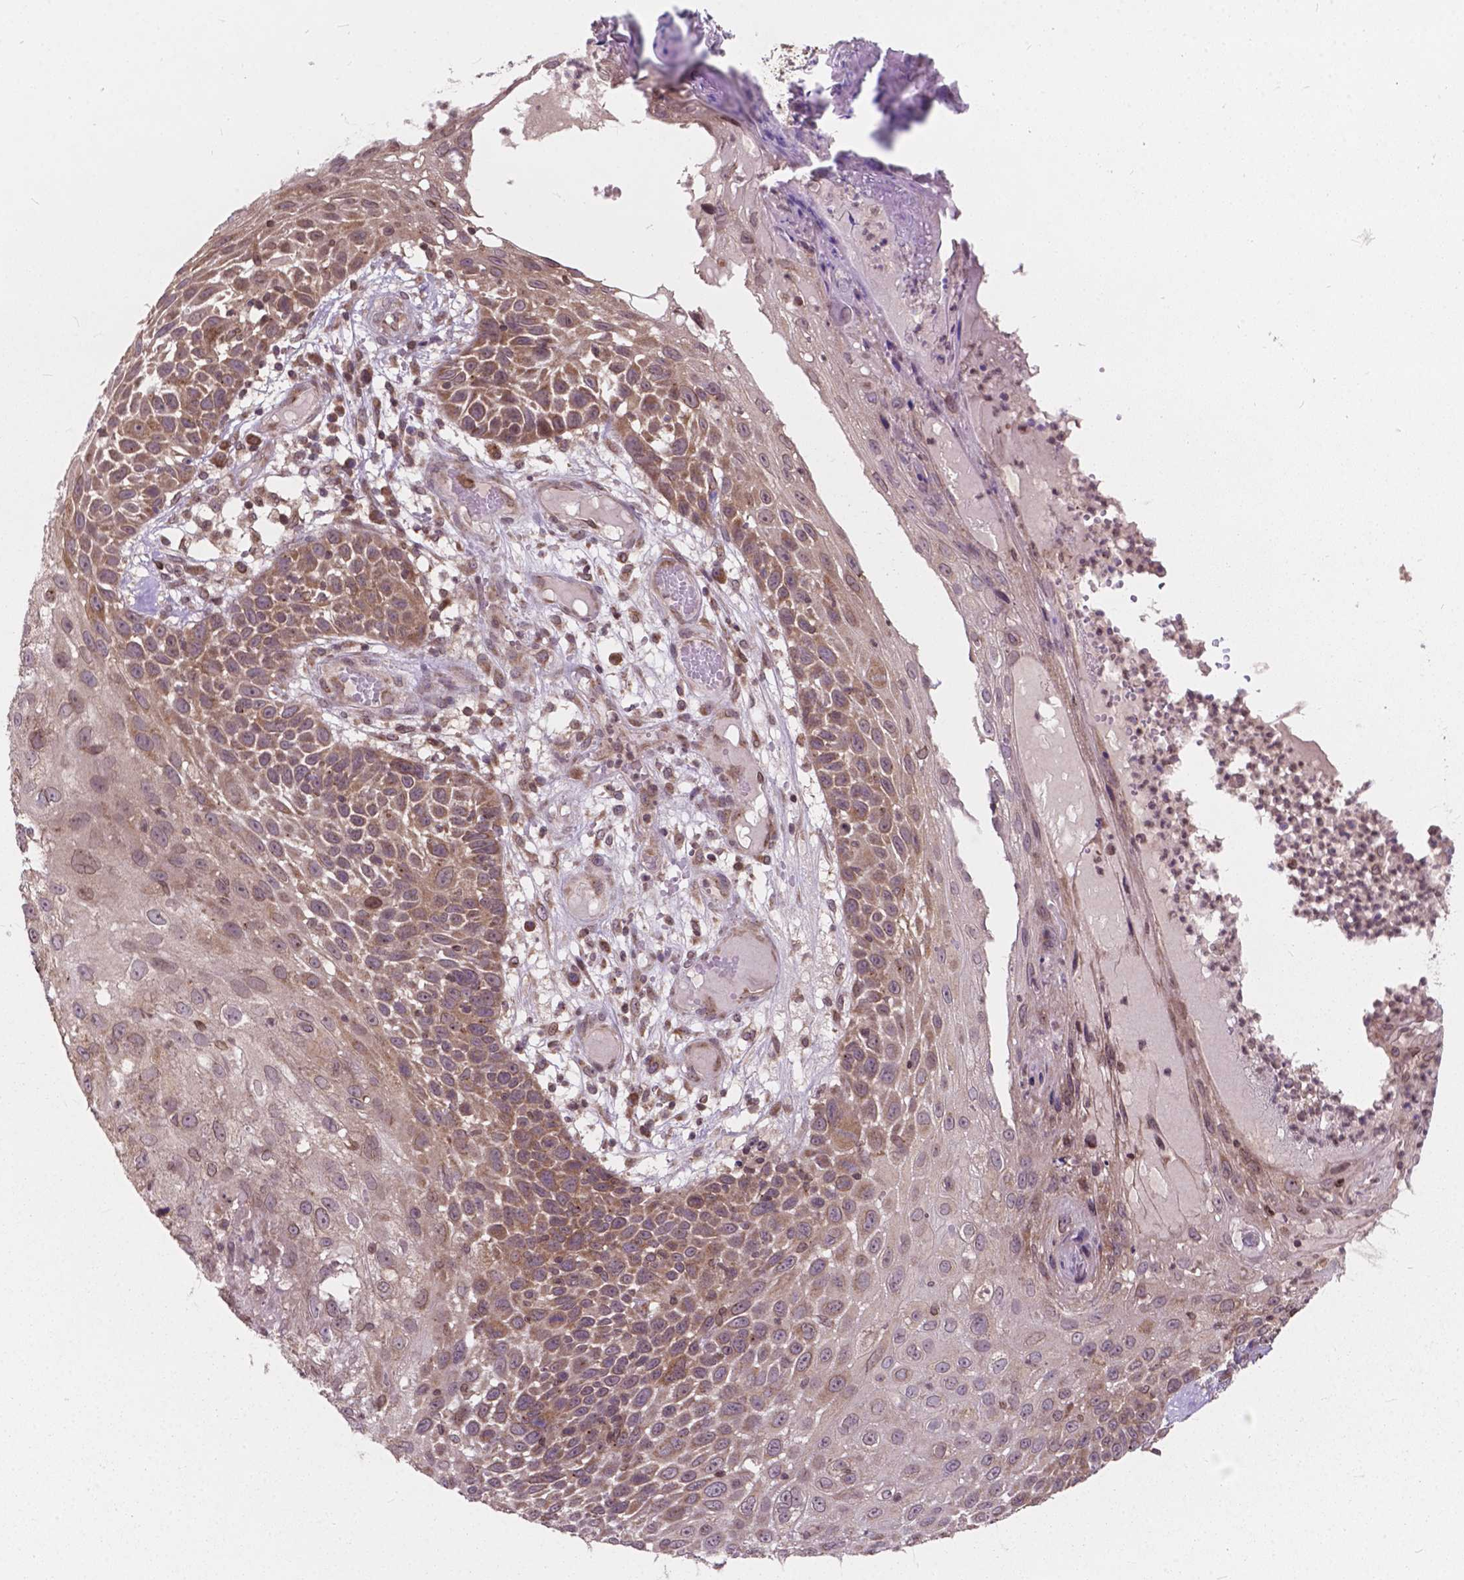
{"staining": {"intensity": "moderate", "quantity": "<25%", "location": "cytoplasmic/membranous,nuclear"}, "tissue": "skin cancer", "cell_type": "Tumor cells", "image_type": "cancer", "snomed": [{"axis": "morphology", "description": "Squamous cell carcinoma, NOS"}, {"axis": "topography", "description": "Skin"}], "caption": "High-power microscopy captured an immunohistochemistry (IHC) micrograph of skin cancer (squamous cell carcinoma), revealing moderate cytoplasmic/membranous and nuclear expression in approximately <25% of tumor cells. (IHC, brightfield microscopy, high magnification).", "gene": "MRPL33", "patient": {"sex": "male", "age": 92}}